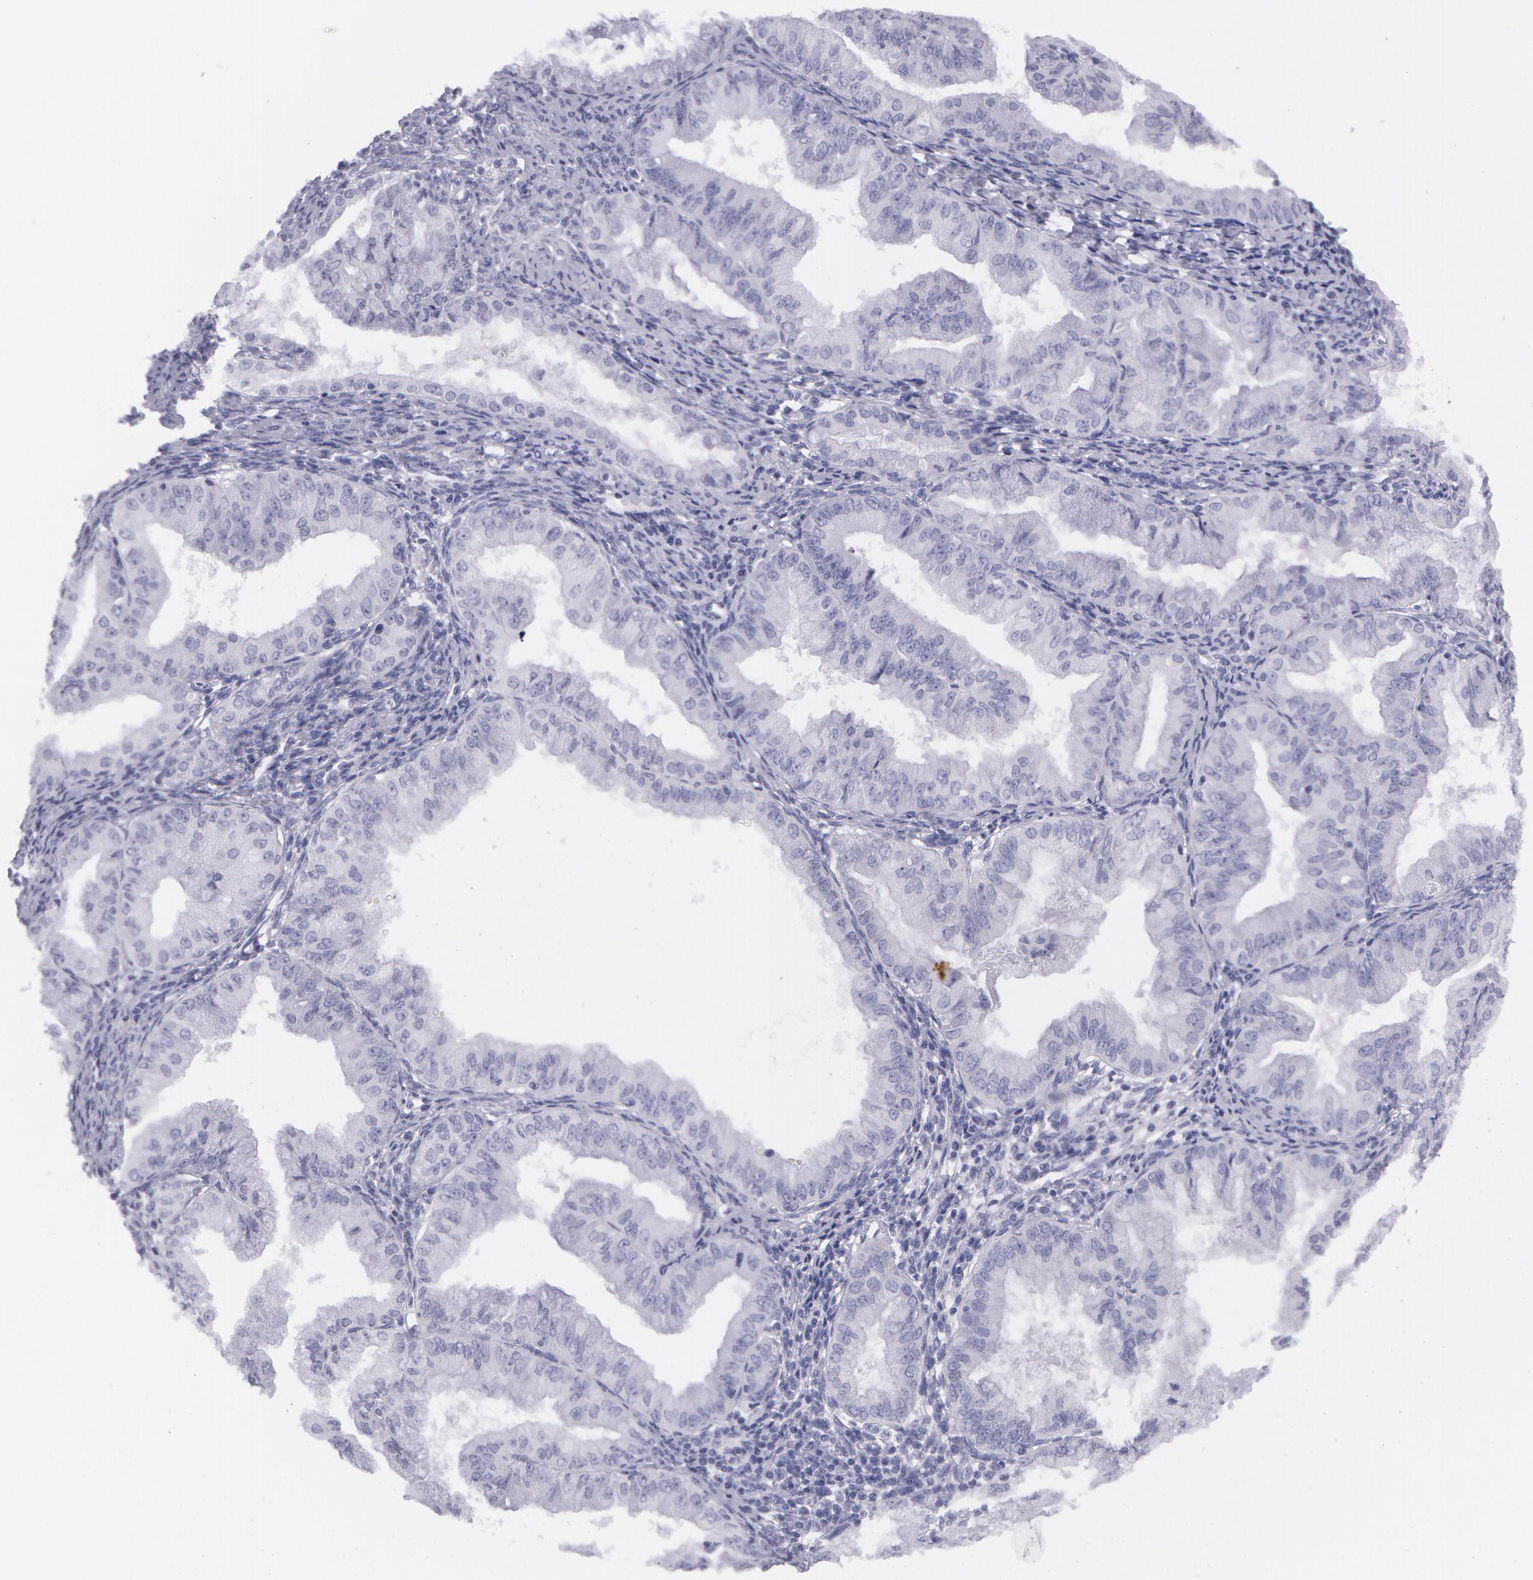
{"staining": {"intensity": "negative", "quantity": "none", "location": "none"}, "tissue": "endometrial cancer", "cell_type": "Tumor cells", "image_type": "cancer", "snomed": [{"axis": "morphology", "description": "Adenocarcinoma, NOS"}, {"axis": "topography", "description": "Endometrium"}], "caption": "Image shows no protein staining in tumor cells of endometrial cancer tissue.", "gene": "AMACR", "patient": {"sex": "female", "age": 76}}